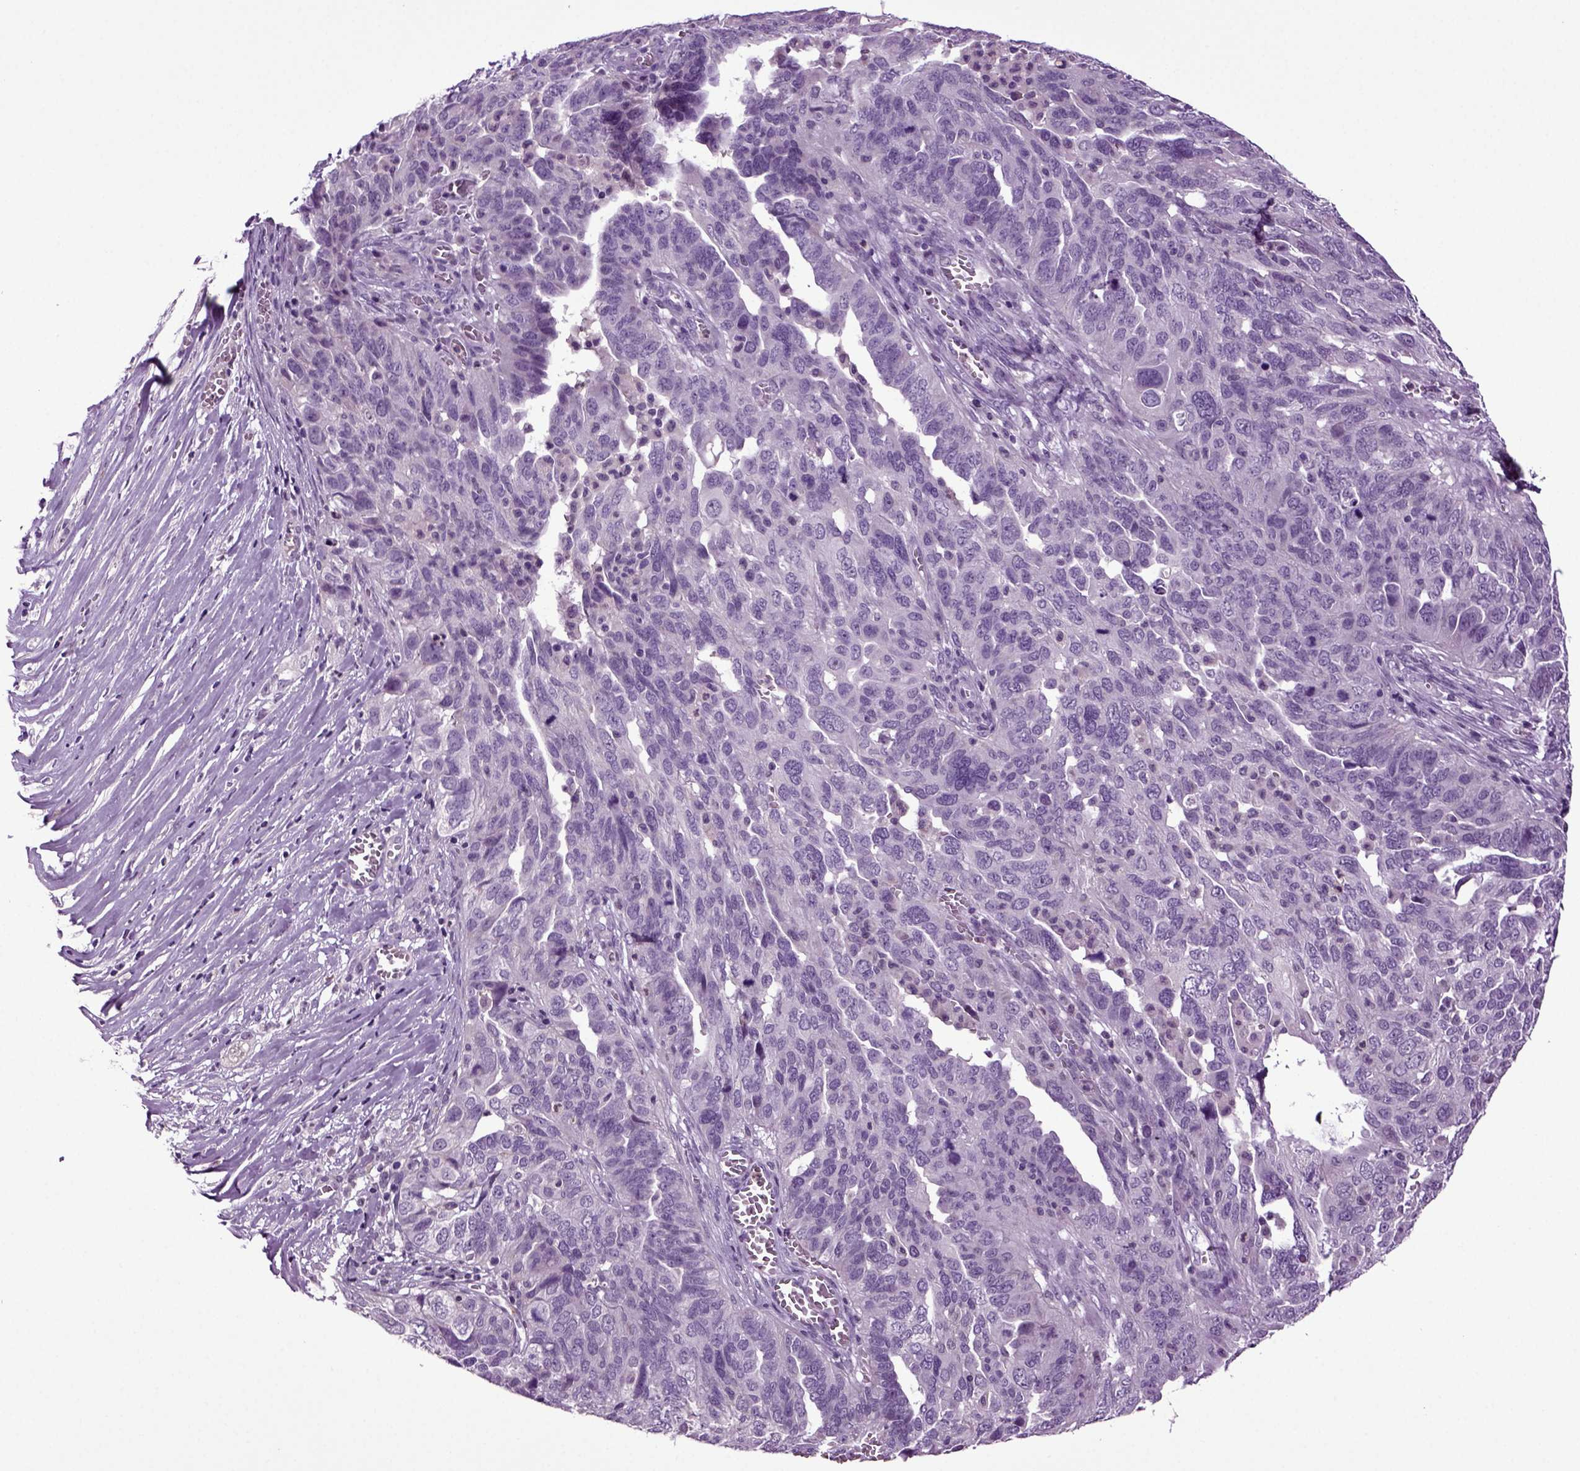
{"staining": {"intensity": "negative", "quantity": "none", "location": "none"}, "tissue": "ovarian cancer", "cell_type": "Tumor cells", "image_type": "cancer", "snomed": [{"axis": "morphology", "description": "Carcinoma, endometroid"}, {"axis": "topography", "description": "Soft tissue"}, {"axis": "topography", "description": "Ovary"}], "caption": "Immunohistochemistry (IHC) photomicrograph of neoplastic tissue: ovarian cancer stained with DAB exhibits no significant protein expression in tumor cells.", "gene": "FGF11", "patient": {"sex": "female", "age": 52}}